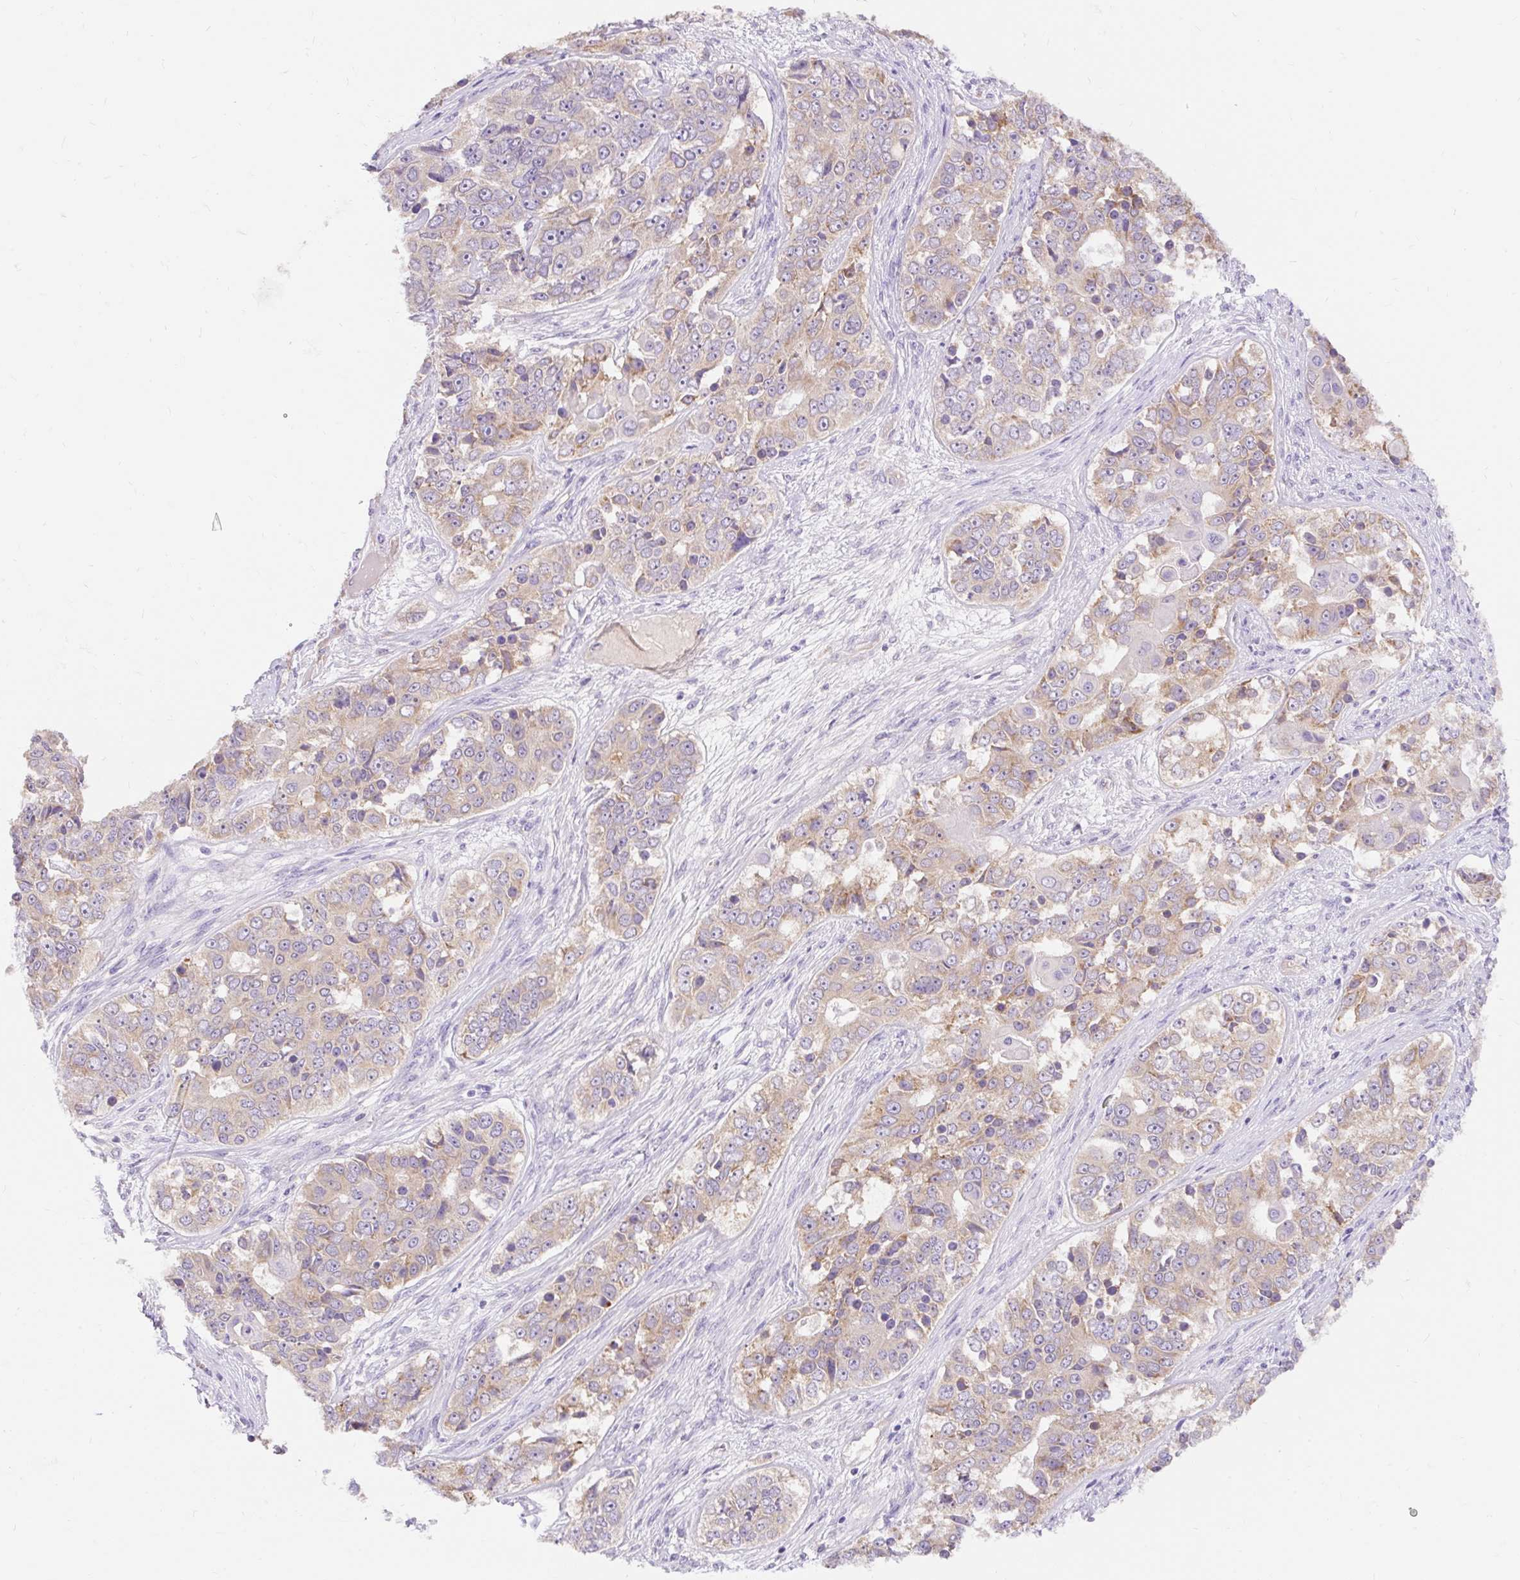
{"staining": {"intensity": "weak", "quantity": "25%-75%", "location": "cytoplasmic/membranous"}, "tissue": "ovarian cancer", "cell_type": "Tumor cells", "image_type": "cancer", "snomed": [{"axis": "morphology", "description": "Carcinoma, endometroid"}, {"axis": "topography", "description": "Ovary"}], "caption": "Weak cytoplasmic/membranous staining for a protein is identified in approximately 25%-75% of tumor cells of ovarian cancer (endometroid carcinoma) using immunohistochemistry (IHC).", "gene": "SEC63", "patient": {"sex": "female", "age": 51}}